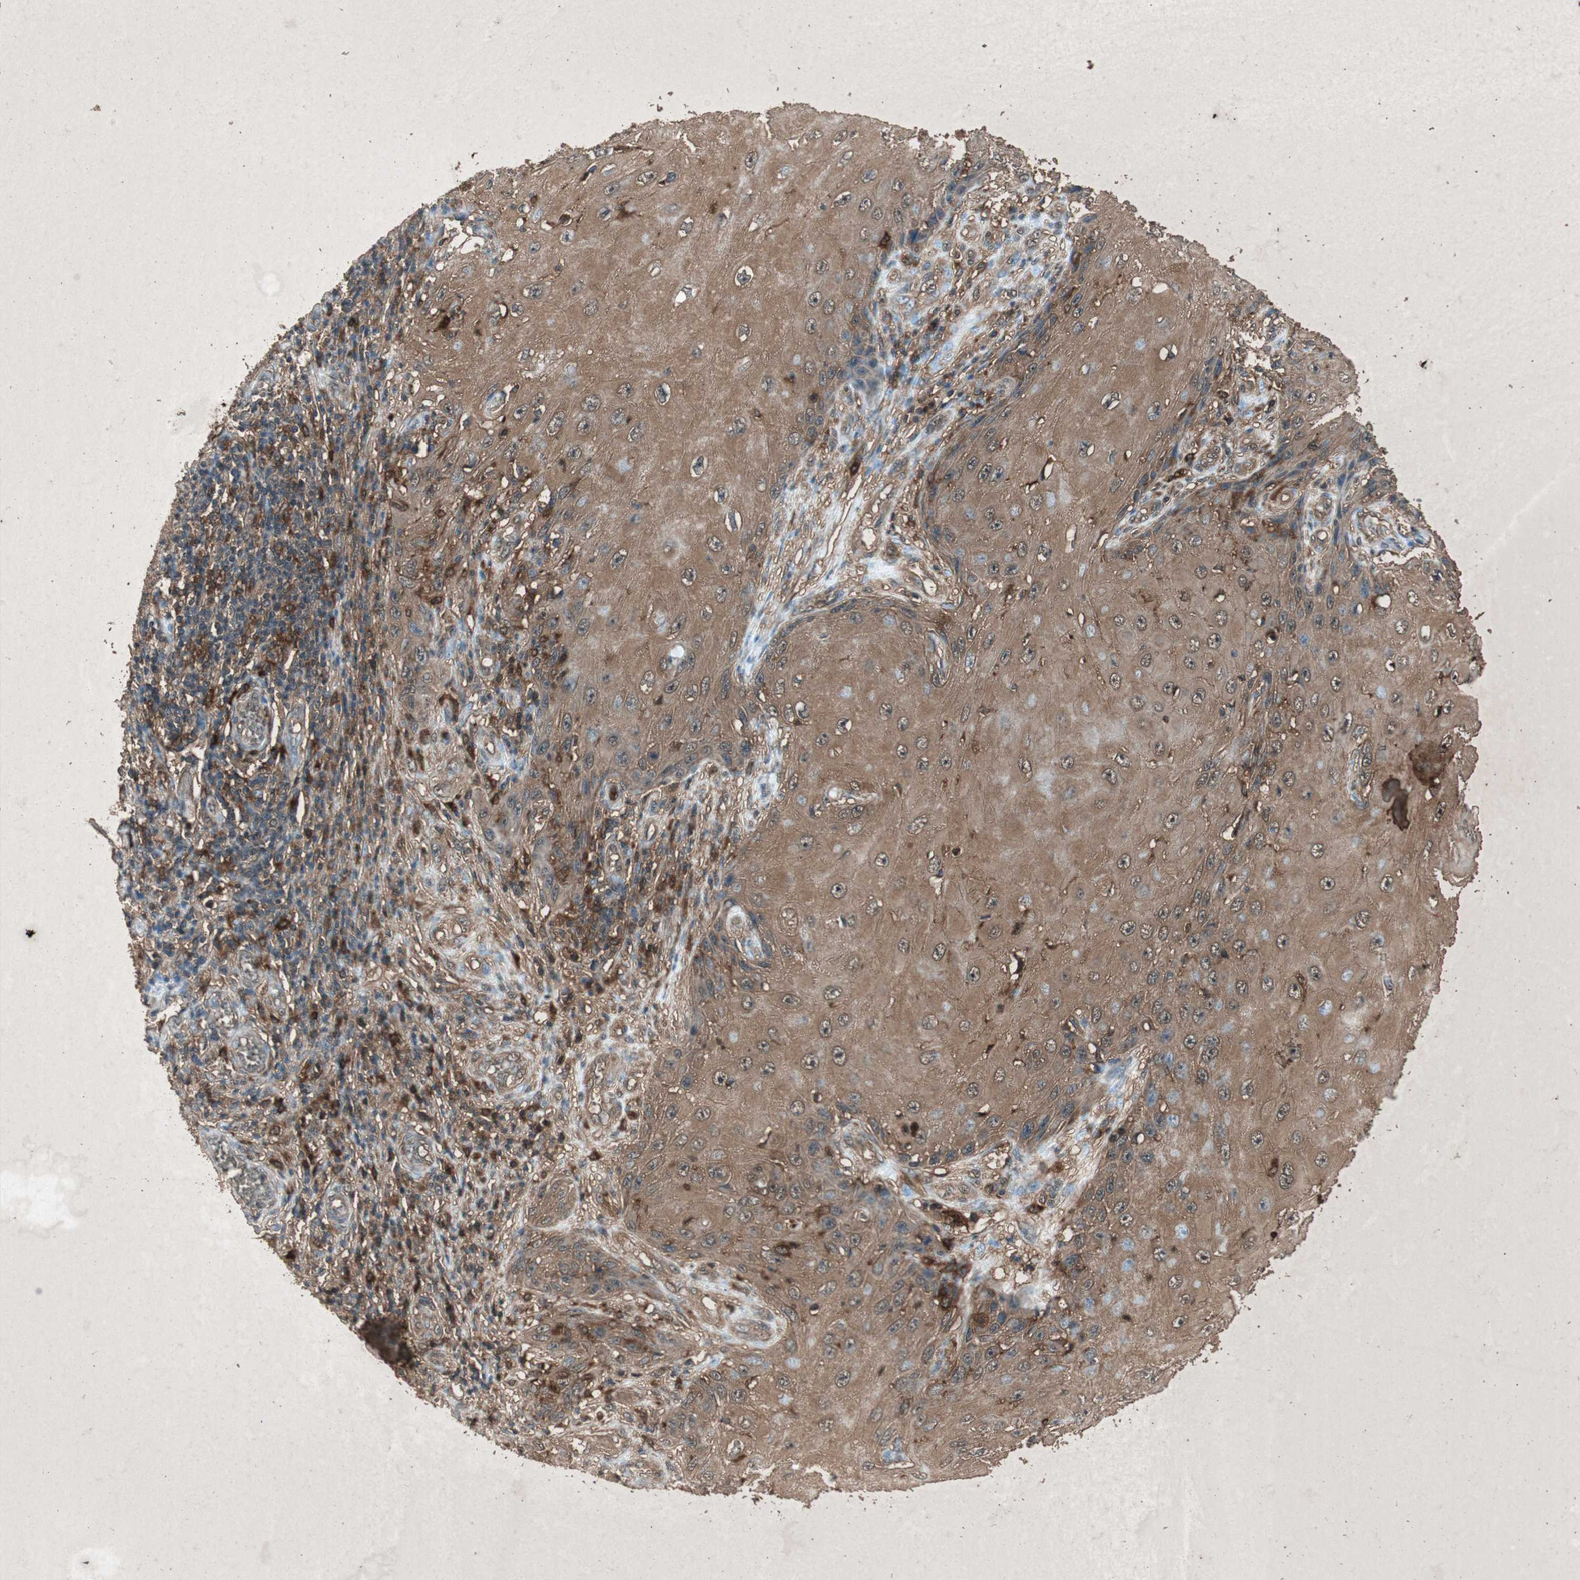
{"staining": {"intensity": "weak", "quantity": ">75%", "location": "cytoplasmic/membranous"}, "tissue": "skin cancer", "cell_type": "Tumor cells", "image_type": "cancer", "snomed": [{"axis": "morphology", "description": "Squamous cell carcinoma, NOS"}, {"axis": "topography", "description": "Skin"}], "caption": "Squamous cell carcinoma (skin) tissue demonstrates weak cytoplasmic/membranous positivity in about >75% of tumor cells, visualized by immunohistochemistry.", "gene": "TYROBP", "patient": {"sex": "female", "age": 73}}